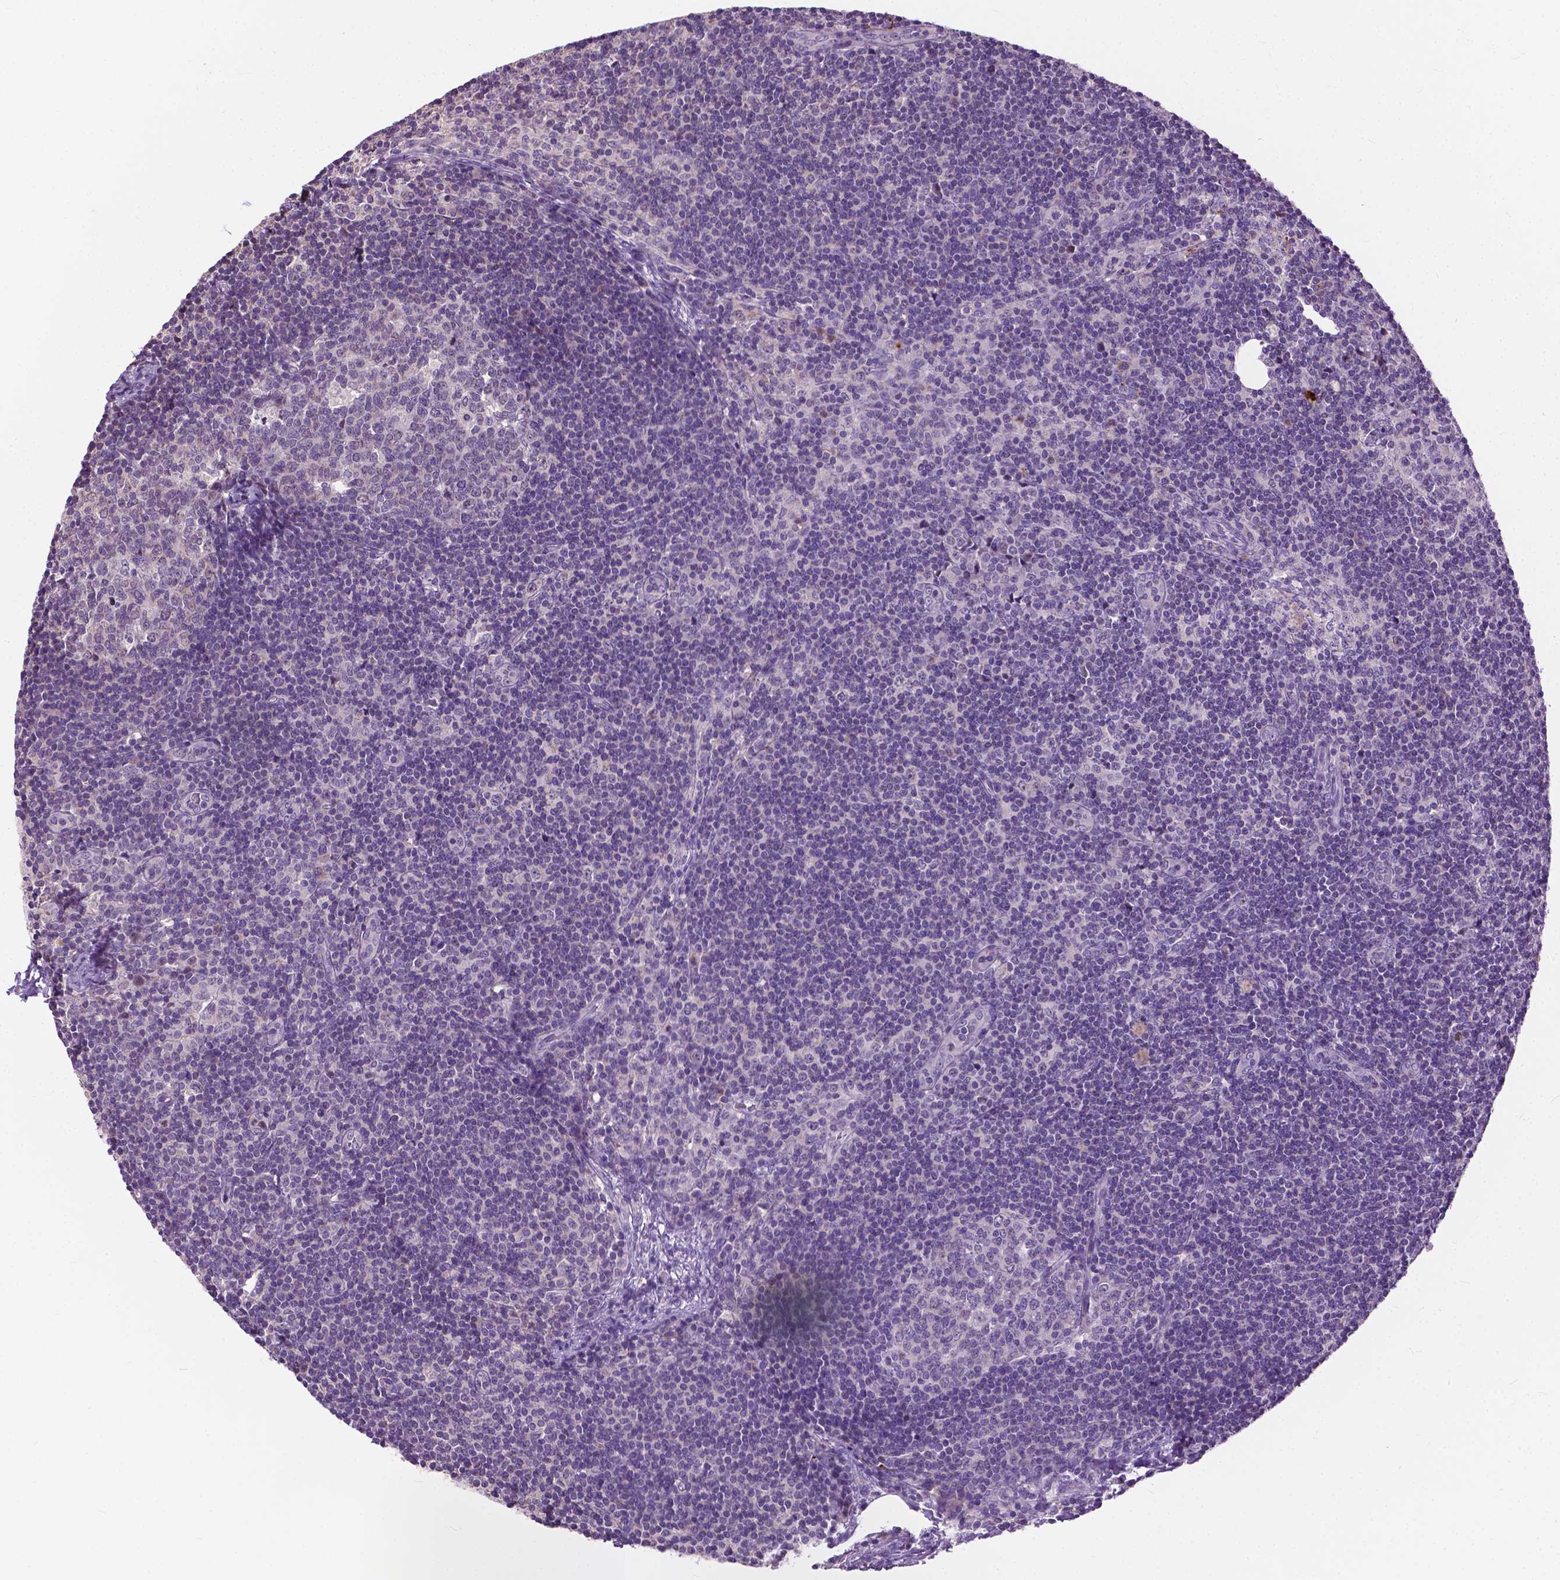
{"staining": {"intensity": "negative", "quantity": "none", "location": "none"}, "tissue": "lymph node", "cell_type": "Germinal center cells", "image_type": "normal", "snomed": [{"axis": "morphology", "description": "Normal tissue, NOS"}, {"axis": "topography", "description": "Lymph node"}], "caption": "A high-resolution photomicrograph shows IHC staining of benign lymph node, which demonstrates no significant staining in germinal center cells.", "gene": "TTC9B", "patient": {"sex": "female", "age": 41}}